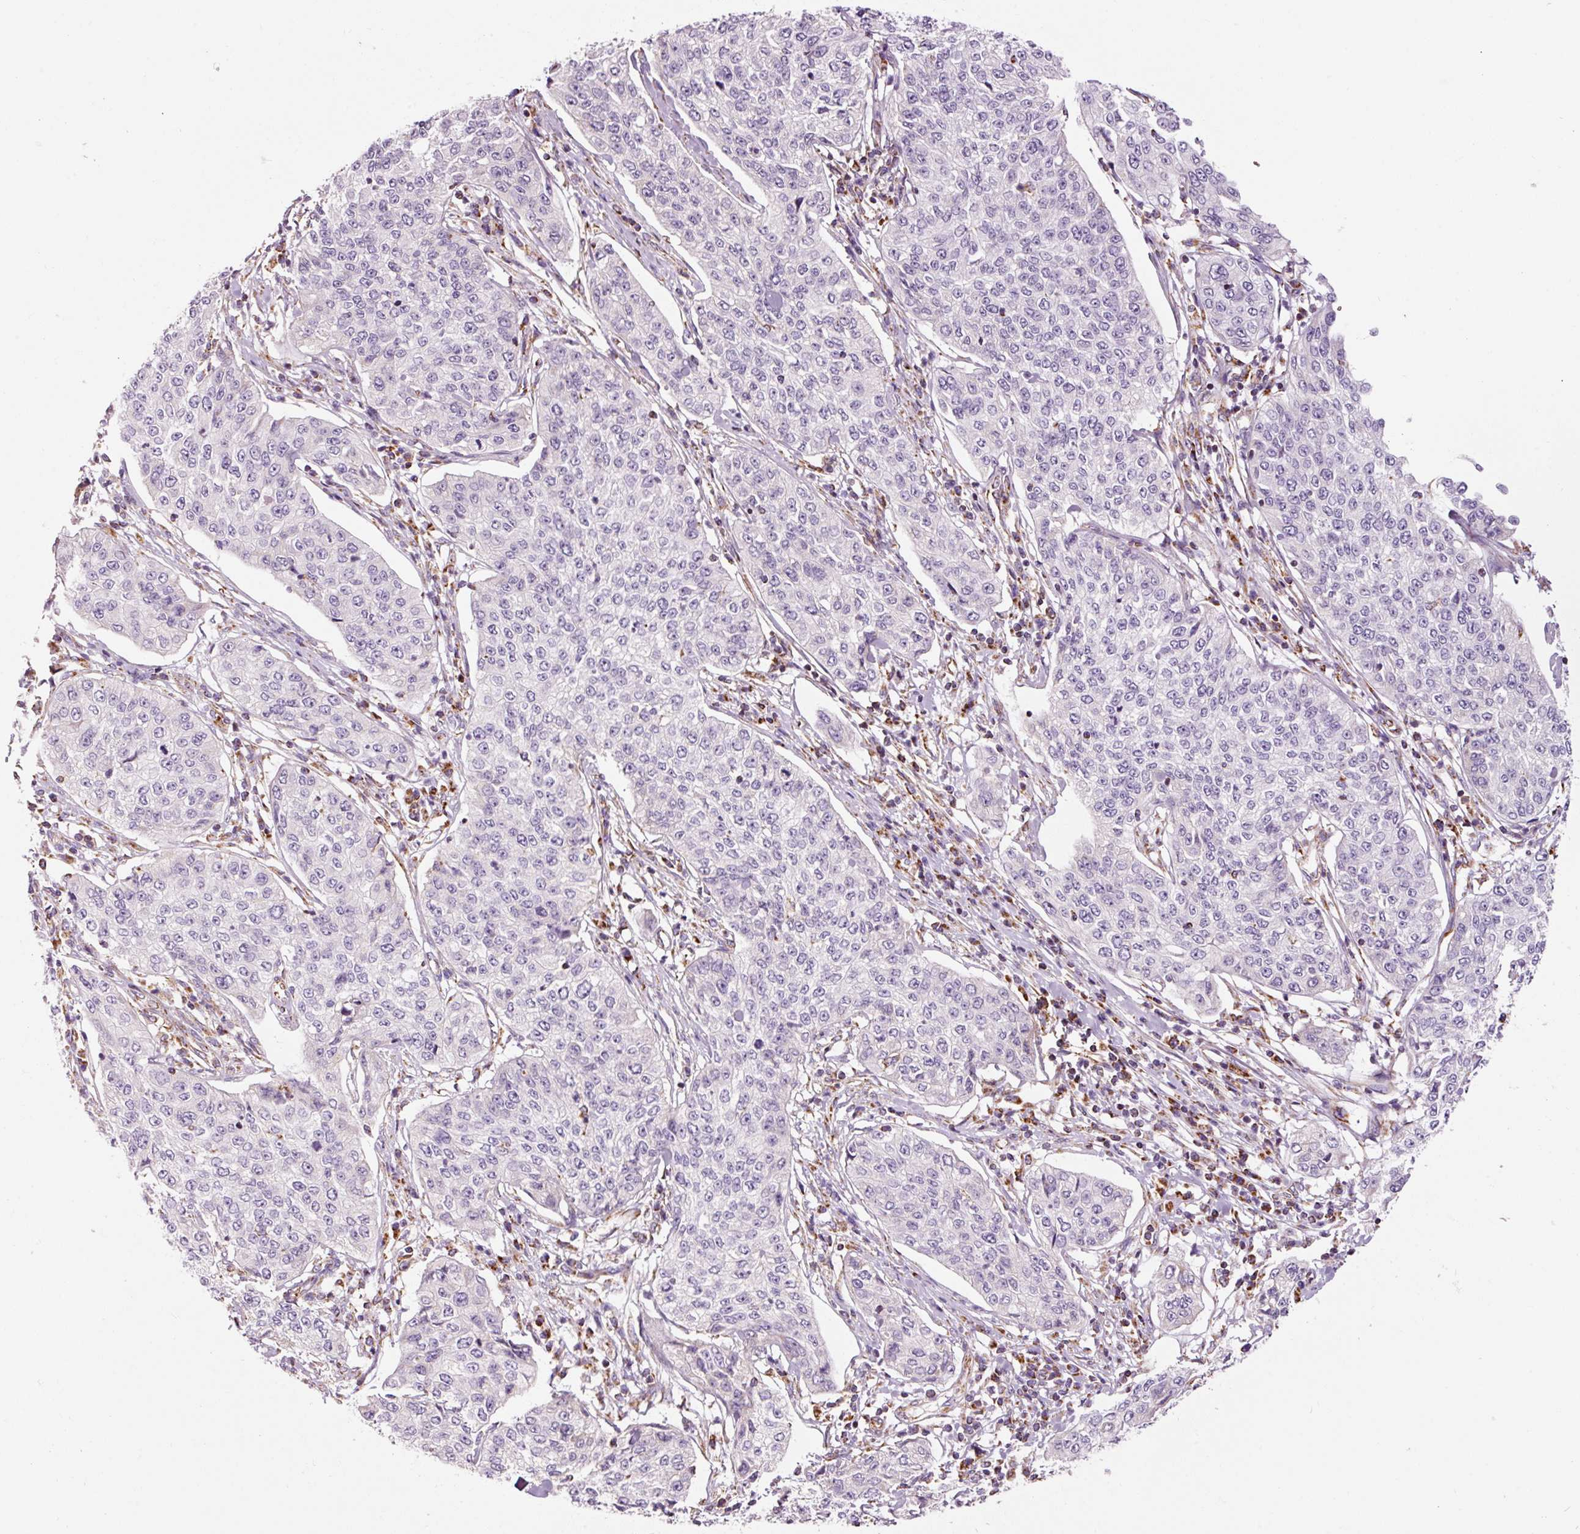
{"staining": {"intensity": "negative", "quantity": "none", "location": "none"}, "tissue": "cervical cancer", "cell_type": "Tumor cells", "image_type": "cancer", "snomed": [{"axis": "morphology", "description": "Squamous cell carcinoma, NOS"}, {"axis": "topography", "description": "Cervix"}], "caption": "Photomicrograph shows no protein staining in tumor cells of cervical cancer (squamous cell carcinoma) tissue.", "gene": "NDUFB4", "patient": {"sex": "female", "age": 35}}